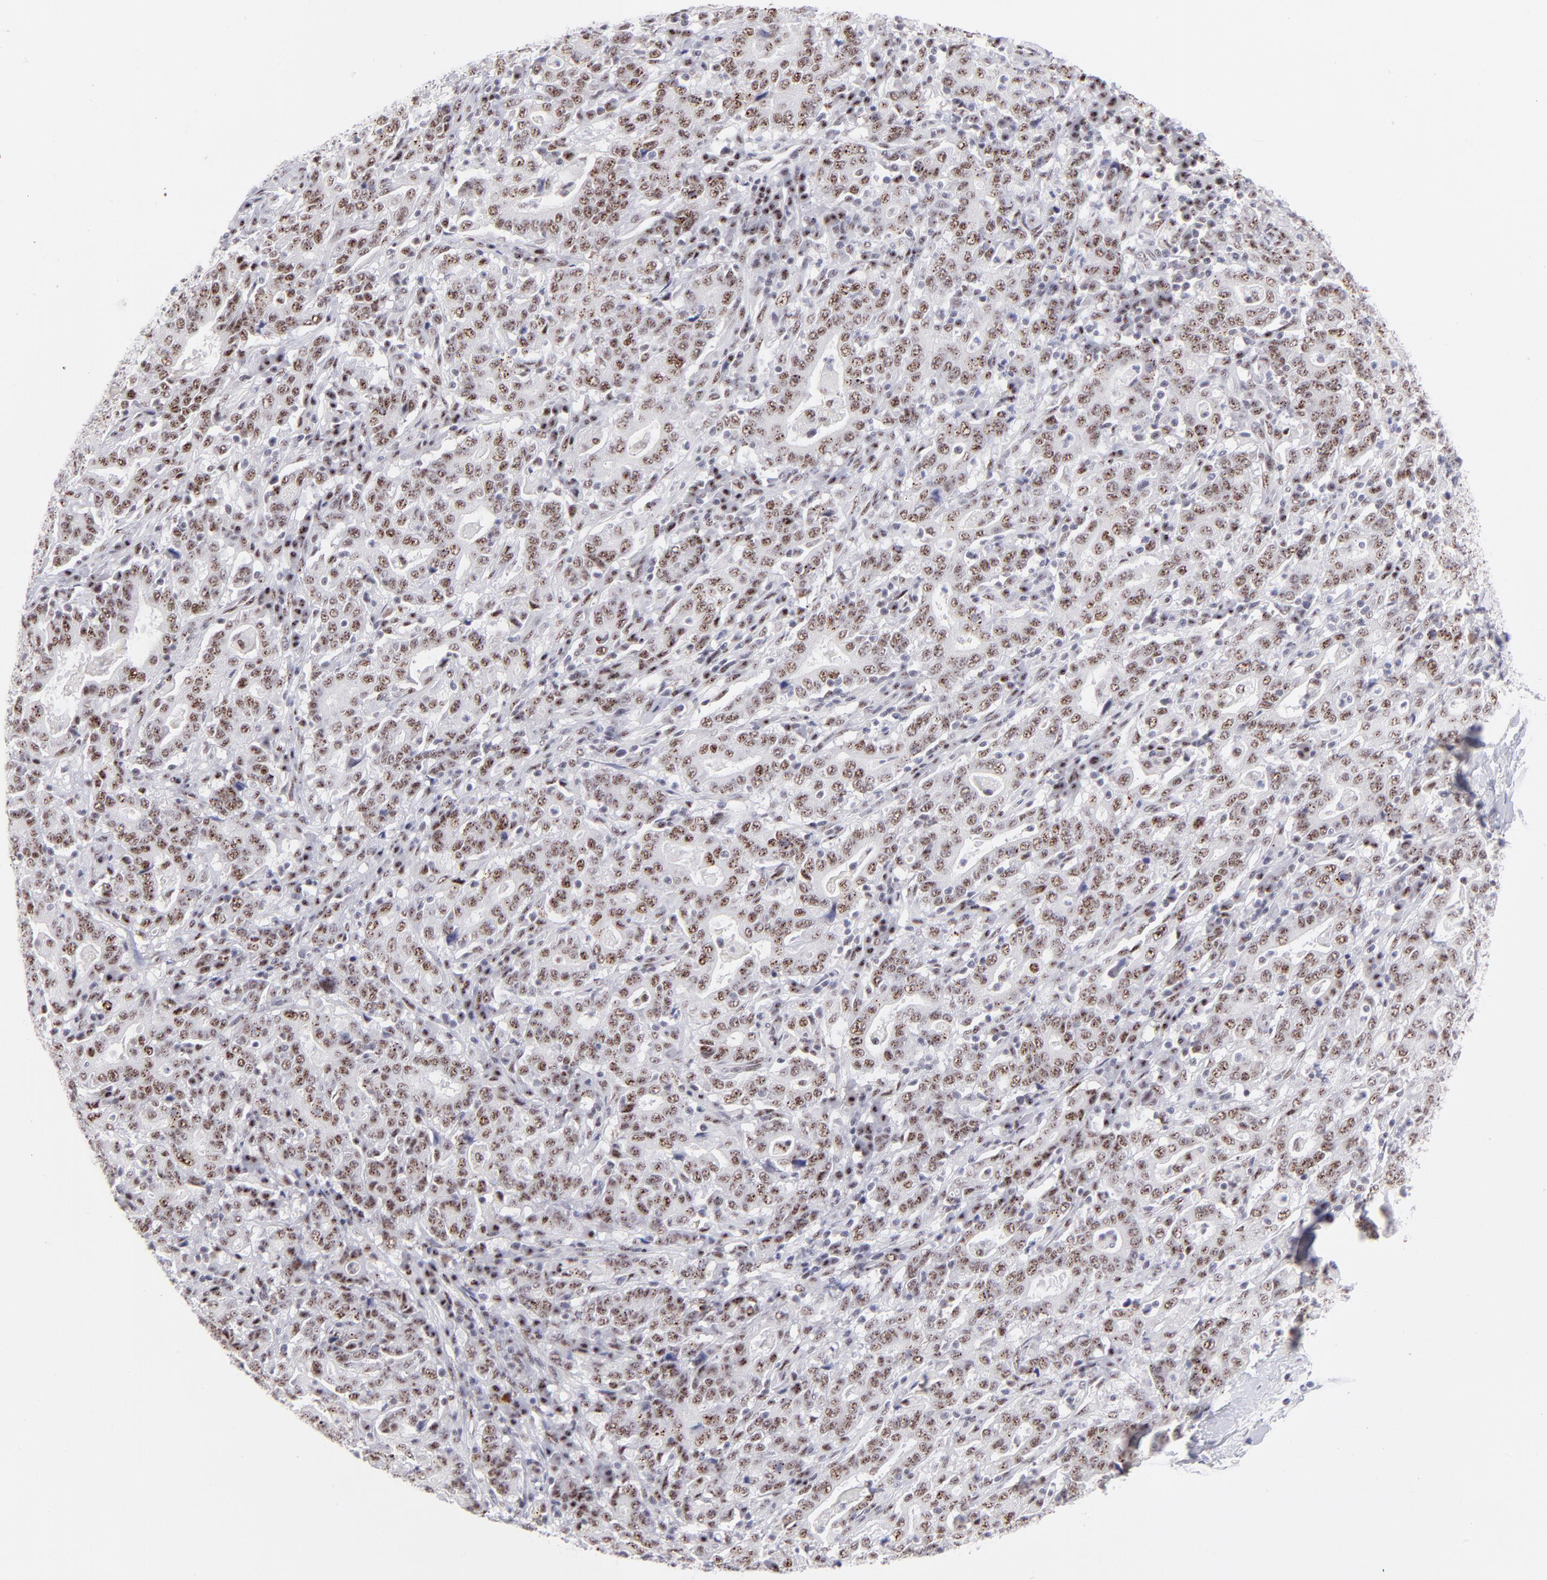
{"staining": {"intensity": "moderate", "quantity": ">75%", "location": "nuclear"}, "tissue": "stomach cancer", "cell_type": "Tumor cells", "image_type": "cancer", "snomed": [{"axis": "morphology", "description": "Normal tissue, NOS"}, {"axis": "morphology", "description": "Adenocarcinoma, NOS"}, {"axis": "topography", "description": "Stomach, upper"}, {"axis": "topography", "description": "Stomach"}], "caption": "An image of stomach adenocarcinoma stained for a protein shows moderate nuclear brown staining in tumor cells. The protein of interest is shown in brown color, while the nuclei are stained blue.", "gene": "CDC25C", "patient": {"sex": "male", "age": 59}}